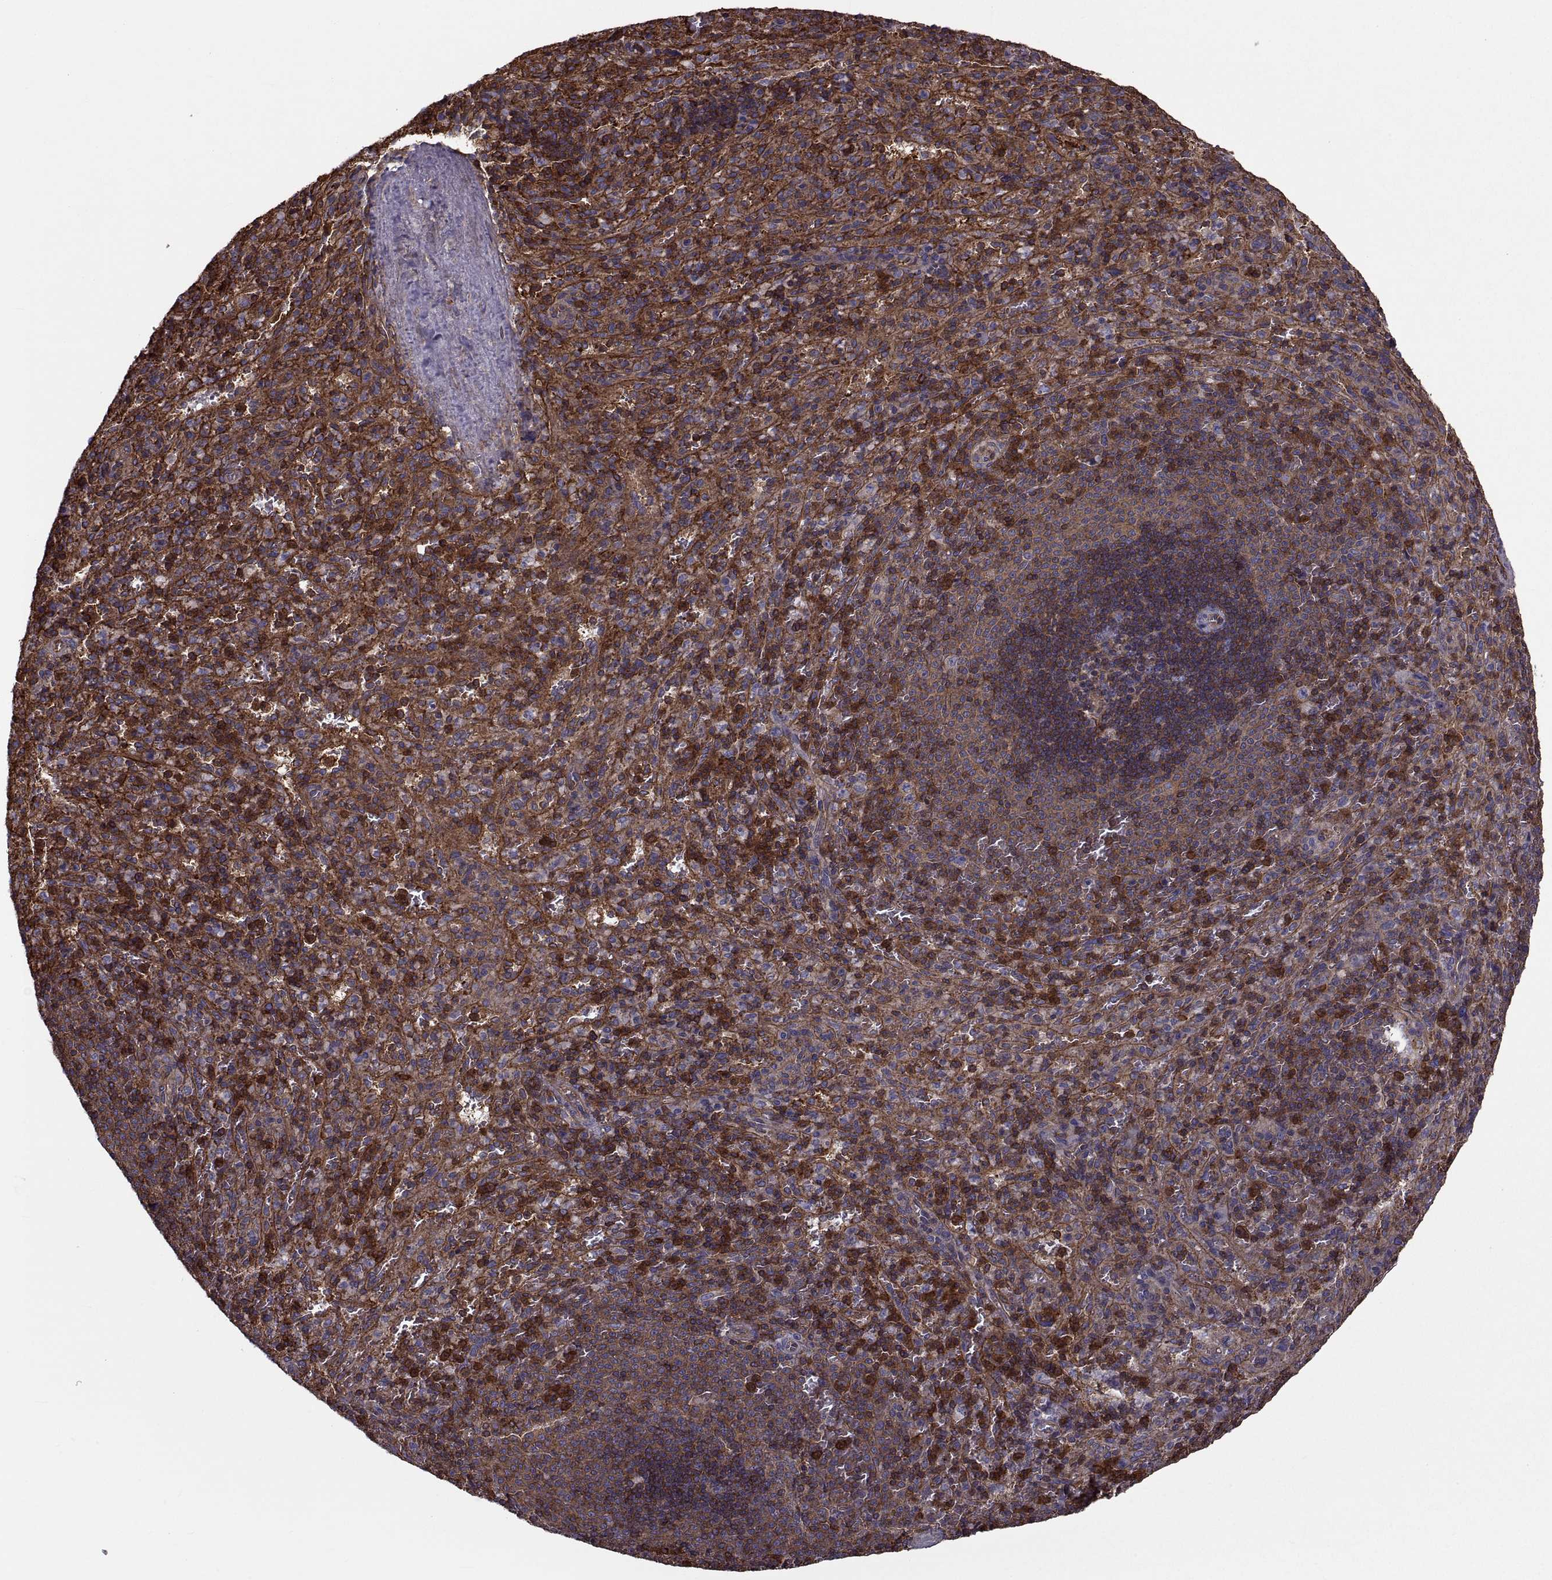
{"staining": {"intensity": "strong", "quantity": "25%-75%", "location": "cytoplasmic/membranous"}, "tissue": "spleen", "cell_type": "Cells in red pulp", "image_type": "normal", "snomed": [{"axis": "morphology", "description": "Normal tissue, NOS"}, {"axis": "topography", "description": "Spleen"}], "caption": "Brown immunohistochemical staining in unremarkable spleen displays strong cytoplasmic/membranous expression in about 25%-75% of cells in red pulp. Immunohistochemistry stains the protein in brown and the nuclei are stained blue.", "gene": "MYH9", "patient": {"sex": "male", "age": 57}}